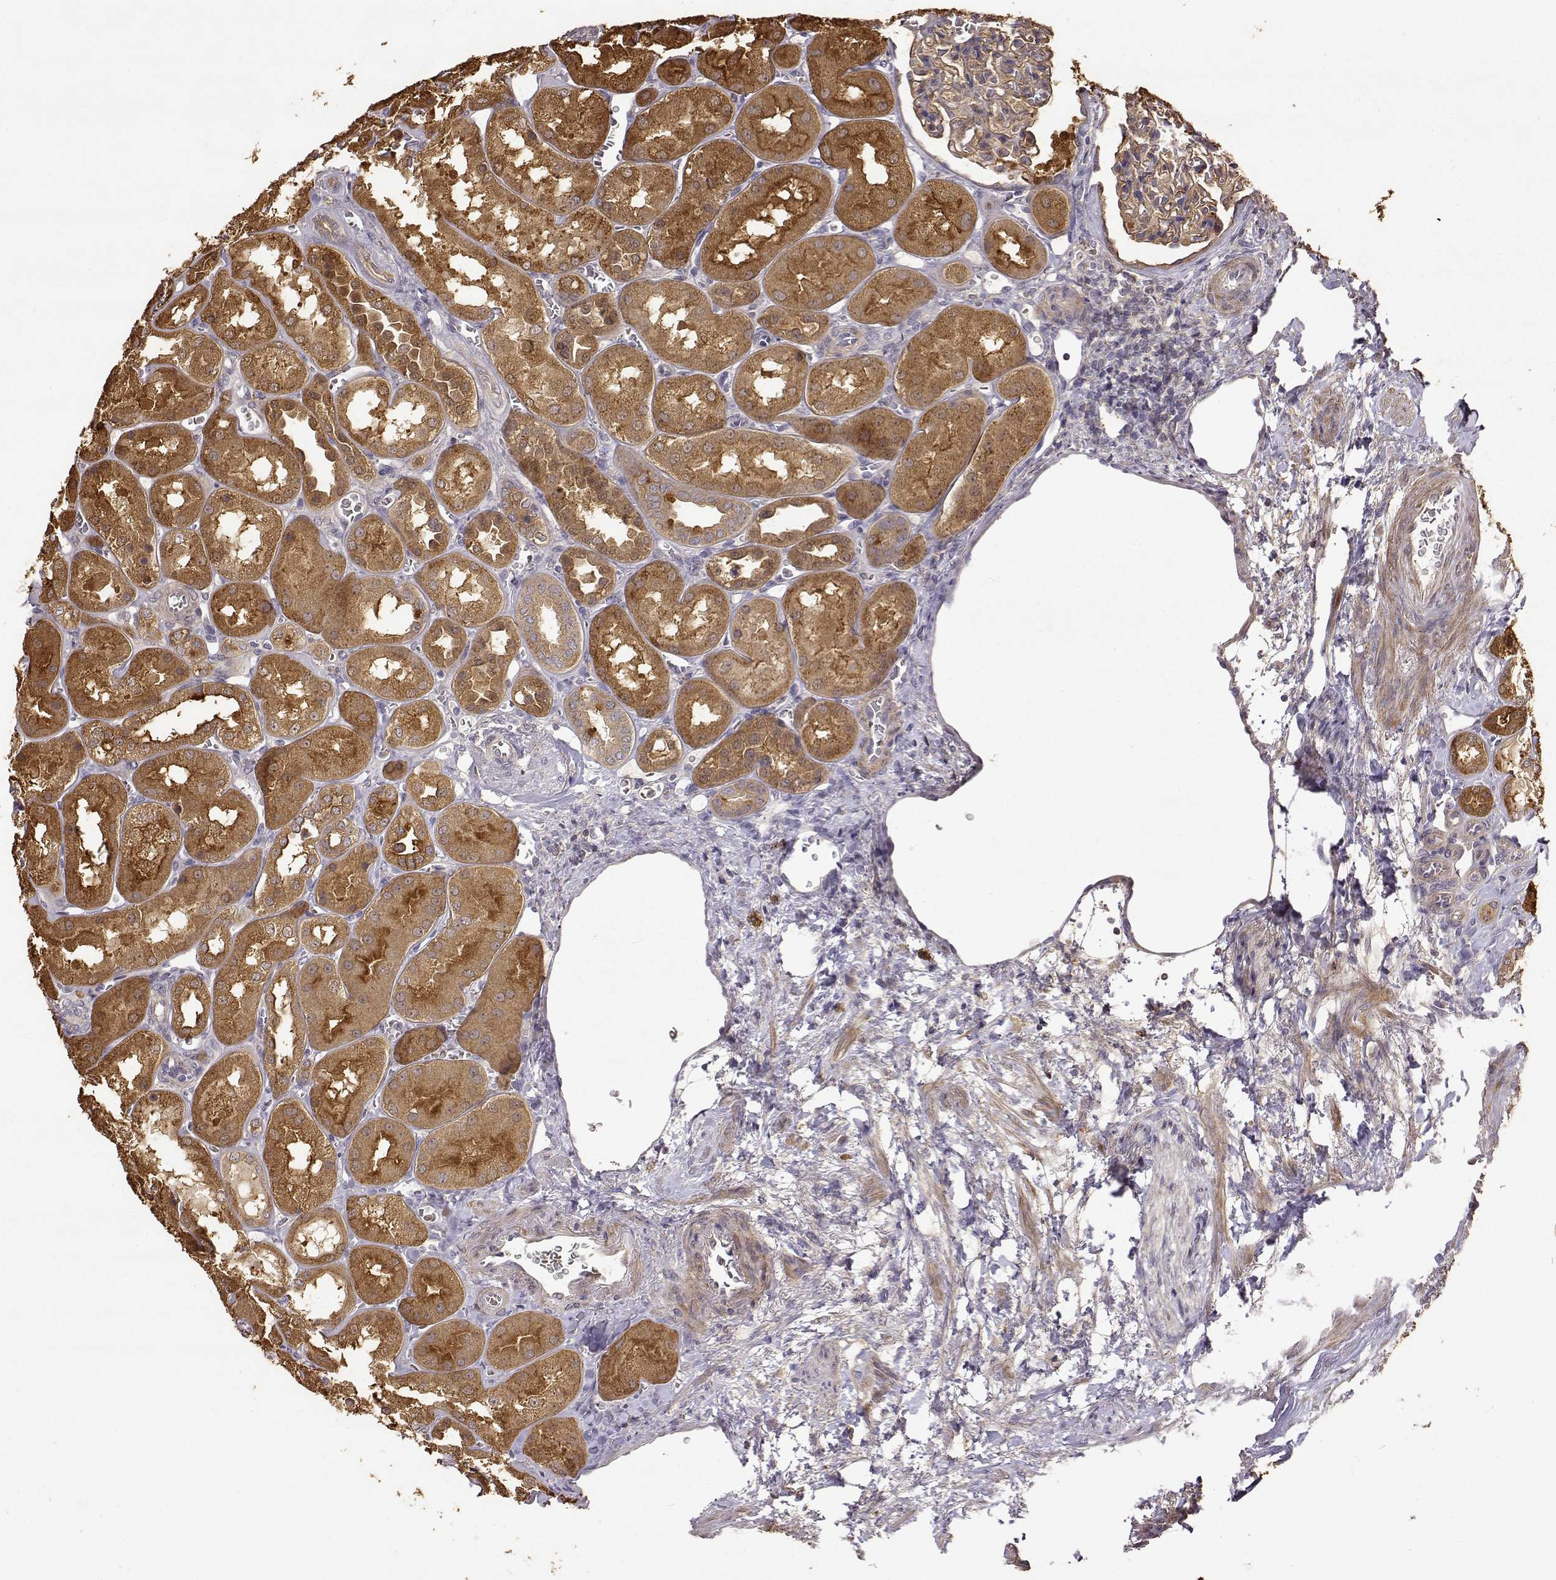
{"staining": {"intensity": "negative", "quantity": "none", "location": "none"}, "tissue": "kidney", "cell_type": "Cells in glomeruli", "image_type": "normal", "snomed": [{"axis": "morphology", "description": "Normal tissue, NOS"}, {"axis": "topography", "description": "Kidney"}], "caption": "Cells in glomeruli show no significant protein expression in normal kidney. (DAB IHC, high magnification).", "gene": "CRIM1", "patient": {"sex": "male", "age": 73}}